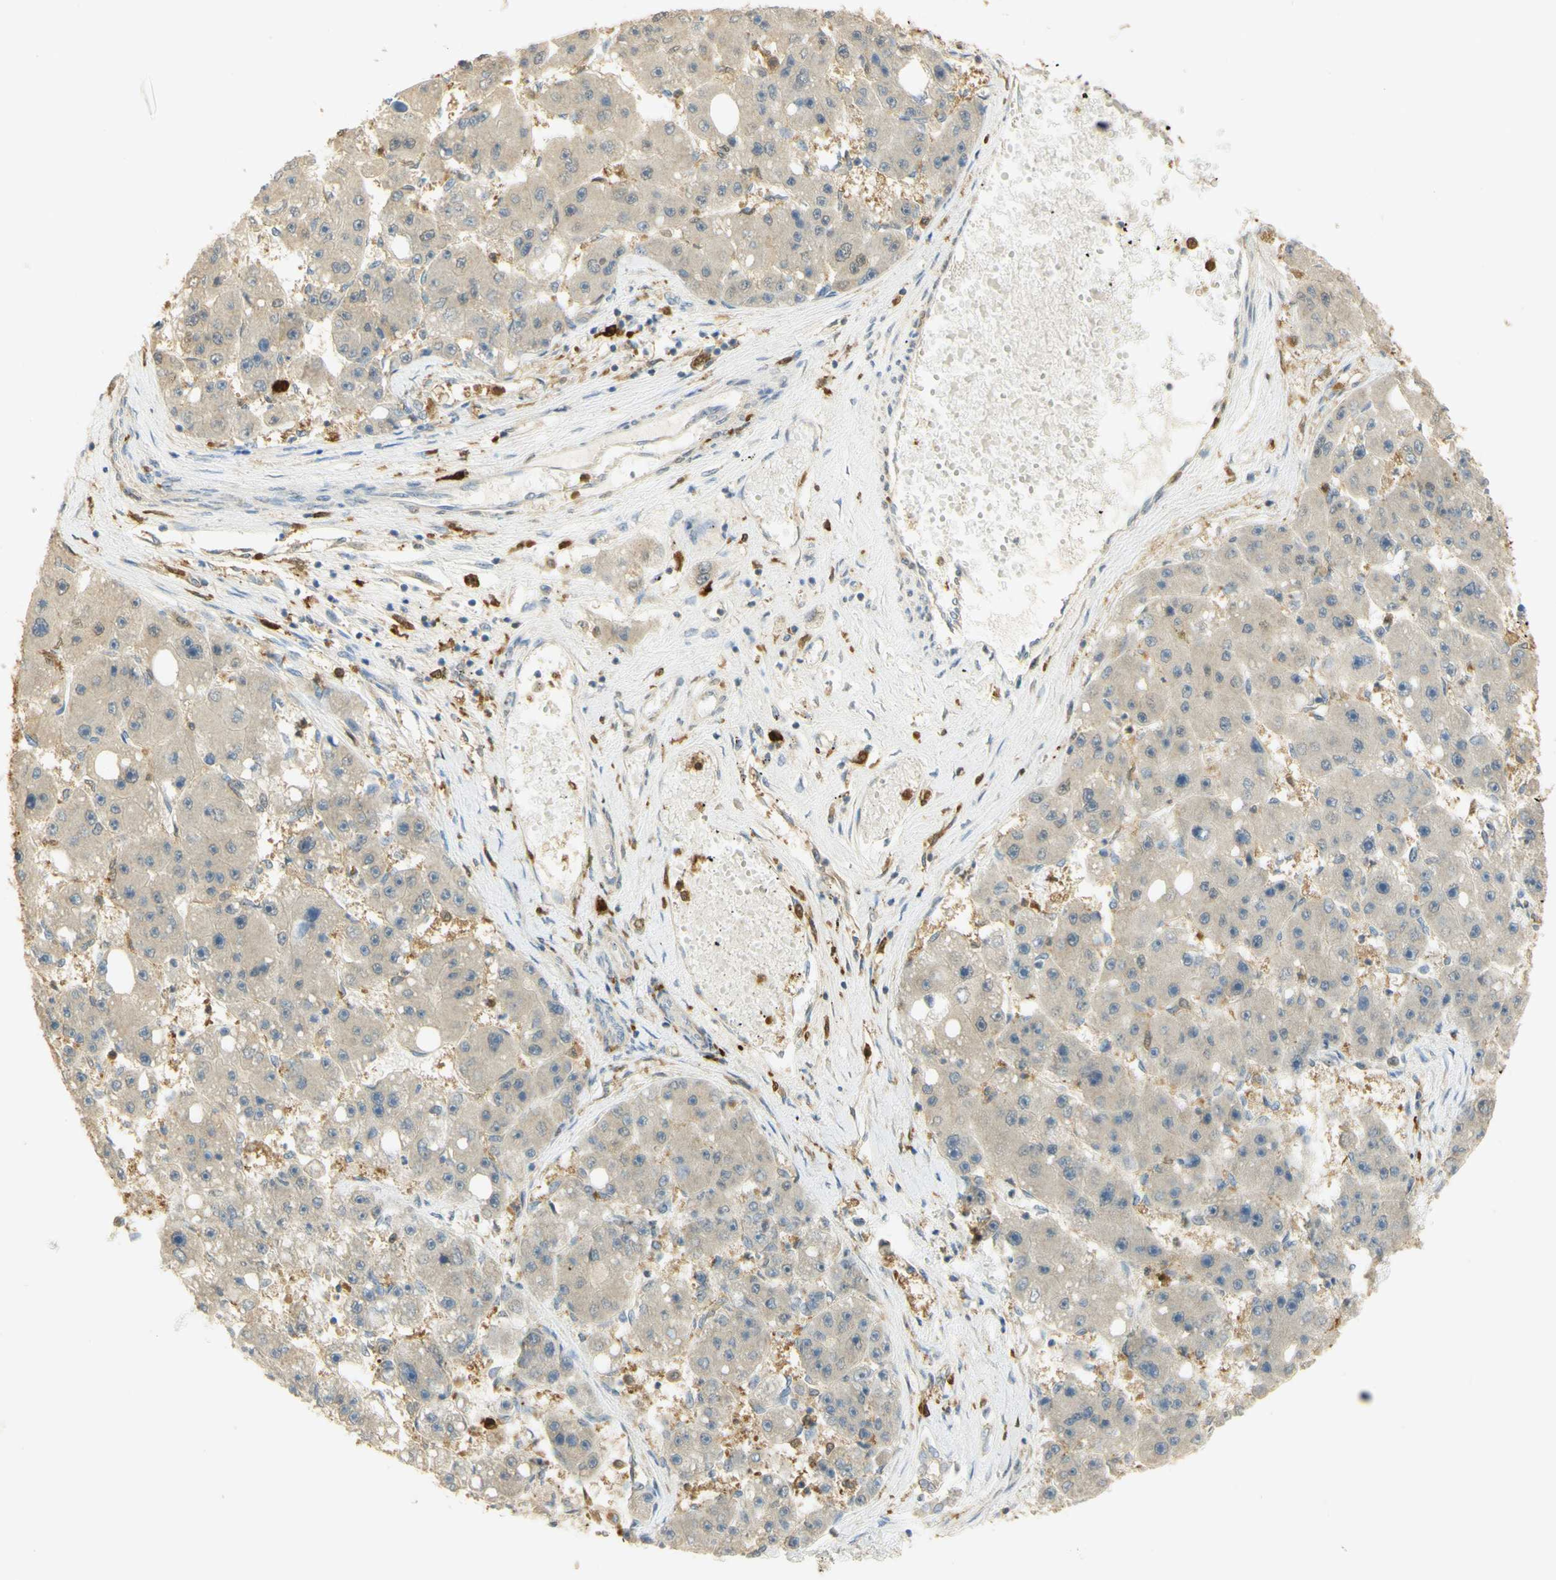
{"staining": {"intensity": "weak", "quantity": ">75%", "location": "cytoplasmic/membranous"}, "tissue": "liver cancer", "cell_type": "Tumor cells", "image_type": "cancer", "snomed": [{"axis": "morphology", "description": "Carcinoma, Hepatocellular, NOS"}, {"axis": "topography", "description": "Liver"}], "caption": "Protein analysis of hepatocellular carcinoma (liver) tissue reveals weak cytoplasmic/membranous expression in approximately >75% of tumor cells.", "gene": "PAK1", "patient": {"sex": "female", "age": 61}}